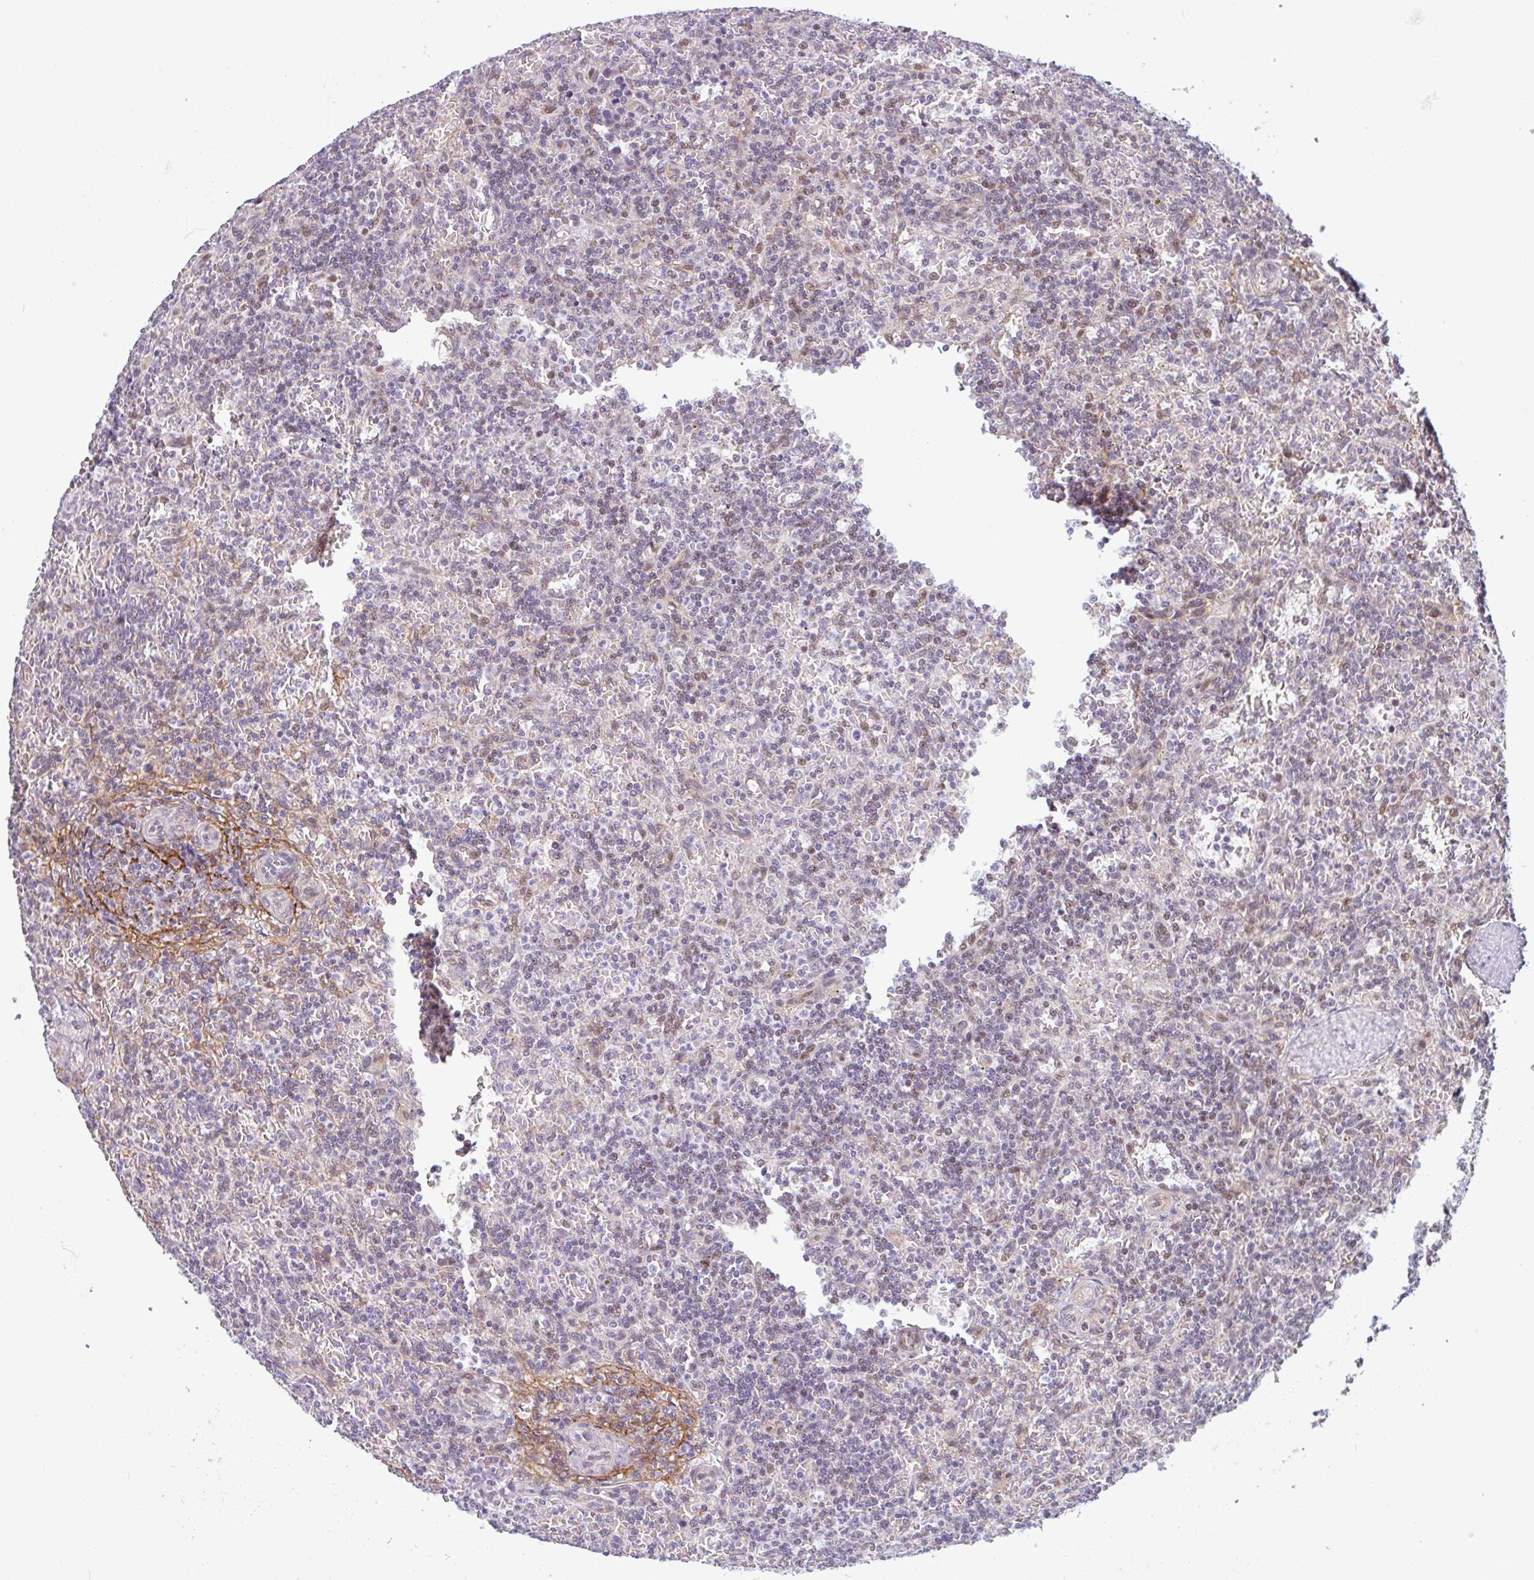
{"staining": {"intensity": "negative", "quantity": "none", "location": "none"}, "tissue": "lymphoma", "cell_type": "Tumor cells", "image_type": "cancer", "snomed": [{"axis": "morphology", "description": "Malignant lymphoma, non-Hodgkin's type, Low grade"}, {"axis": "topography", "description": "Spleen"}], "caption": "Immunohistochemistry of low-grade malignant lymphoma, non-Hodgkin's type reveals no positivity in tumor cells.", "gene": "TMEM119", "patient": {"sex": "male", "age": 73}}